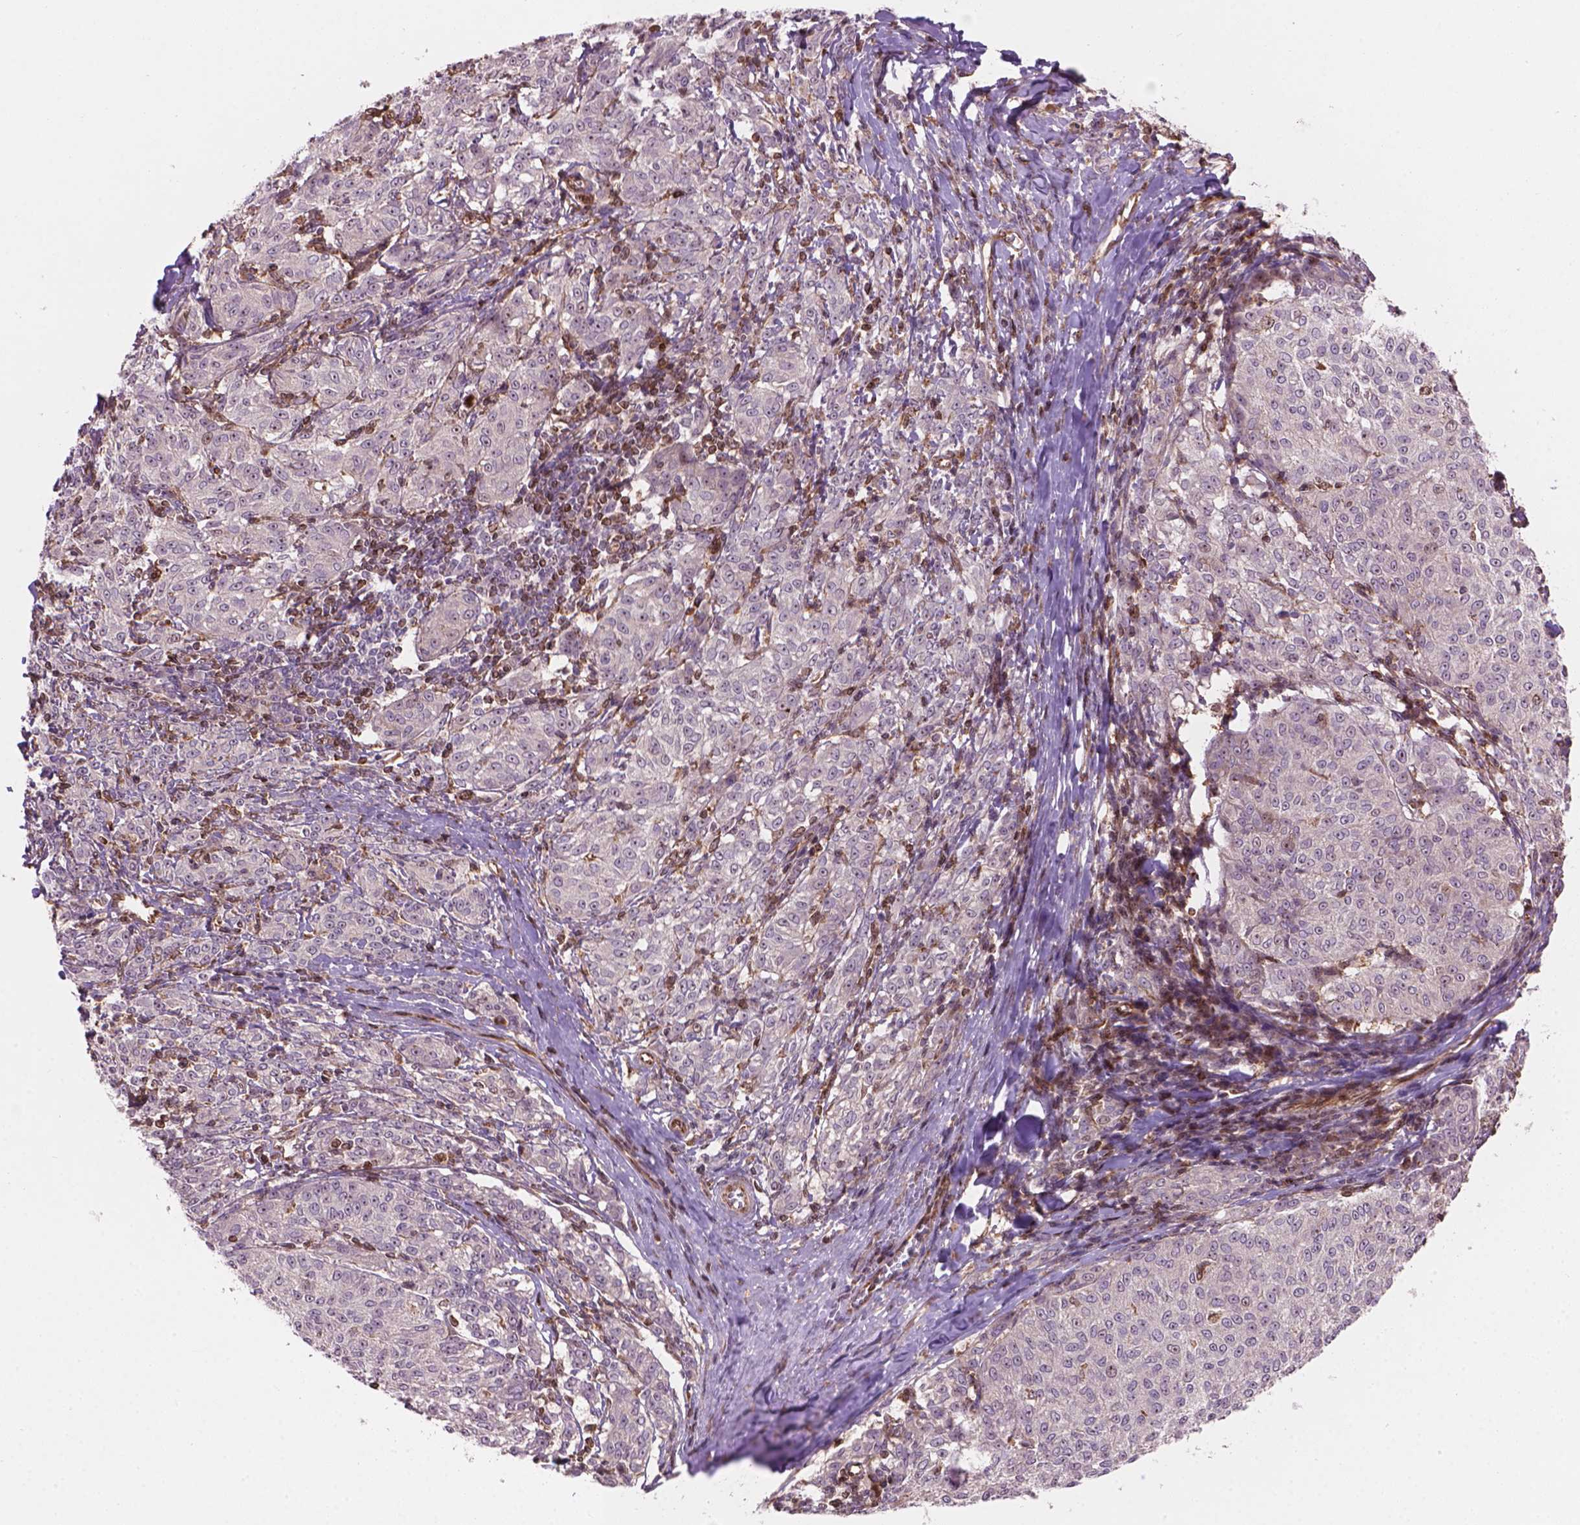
{"staining": {"intensity": "negative", "quantity": "none", "location": "none"}, "tissue": "melanoma", "cell_type": "Tumor cells", "image_type": "cancer", "snomed": [{"axis": "morphology", "description": "Malignant melanoma, NOS"}, {"axis": "topography", "description": "Skin"}], "caption": "Malignant melanoma stained for a protein using IHC exhibits no expression tumor cells.", "gene": "SMC2", "patient": {"sex": "female", "age": 72}}